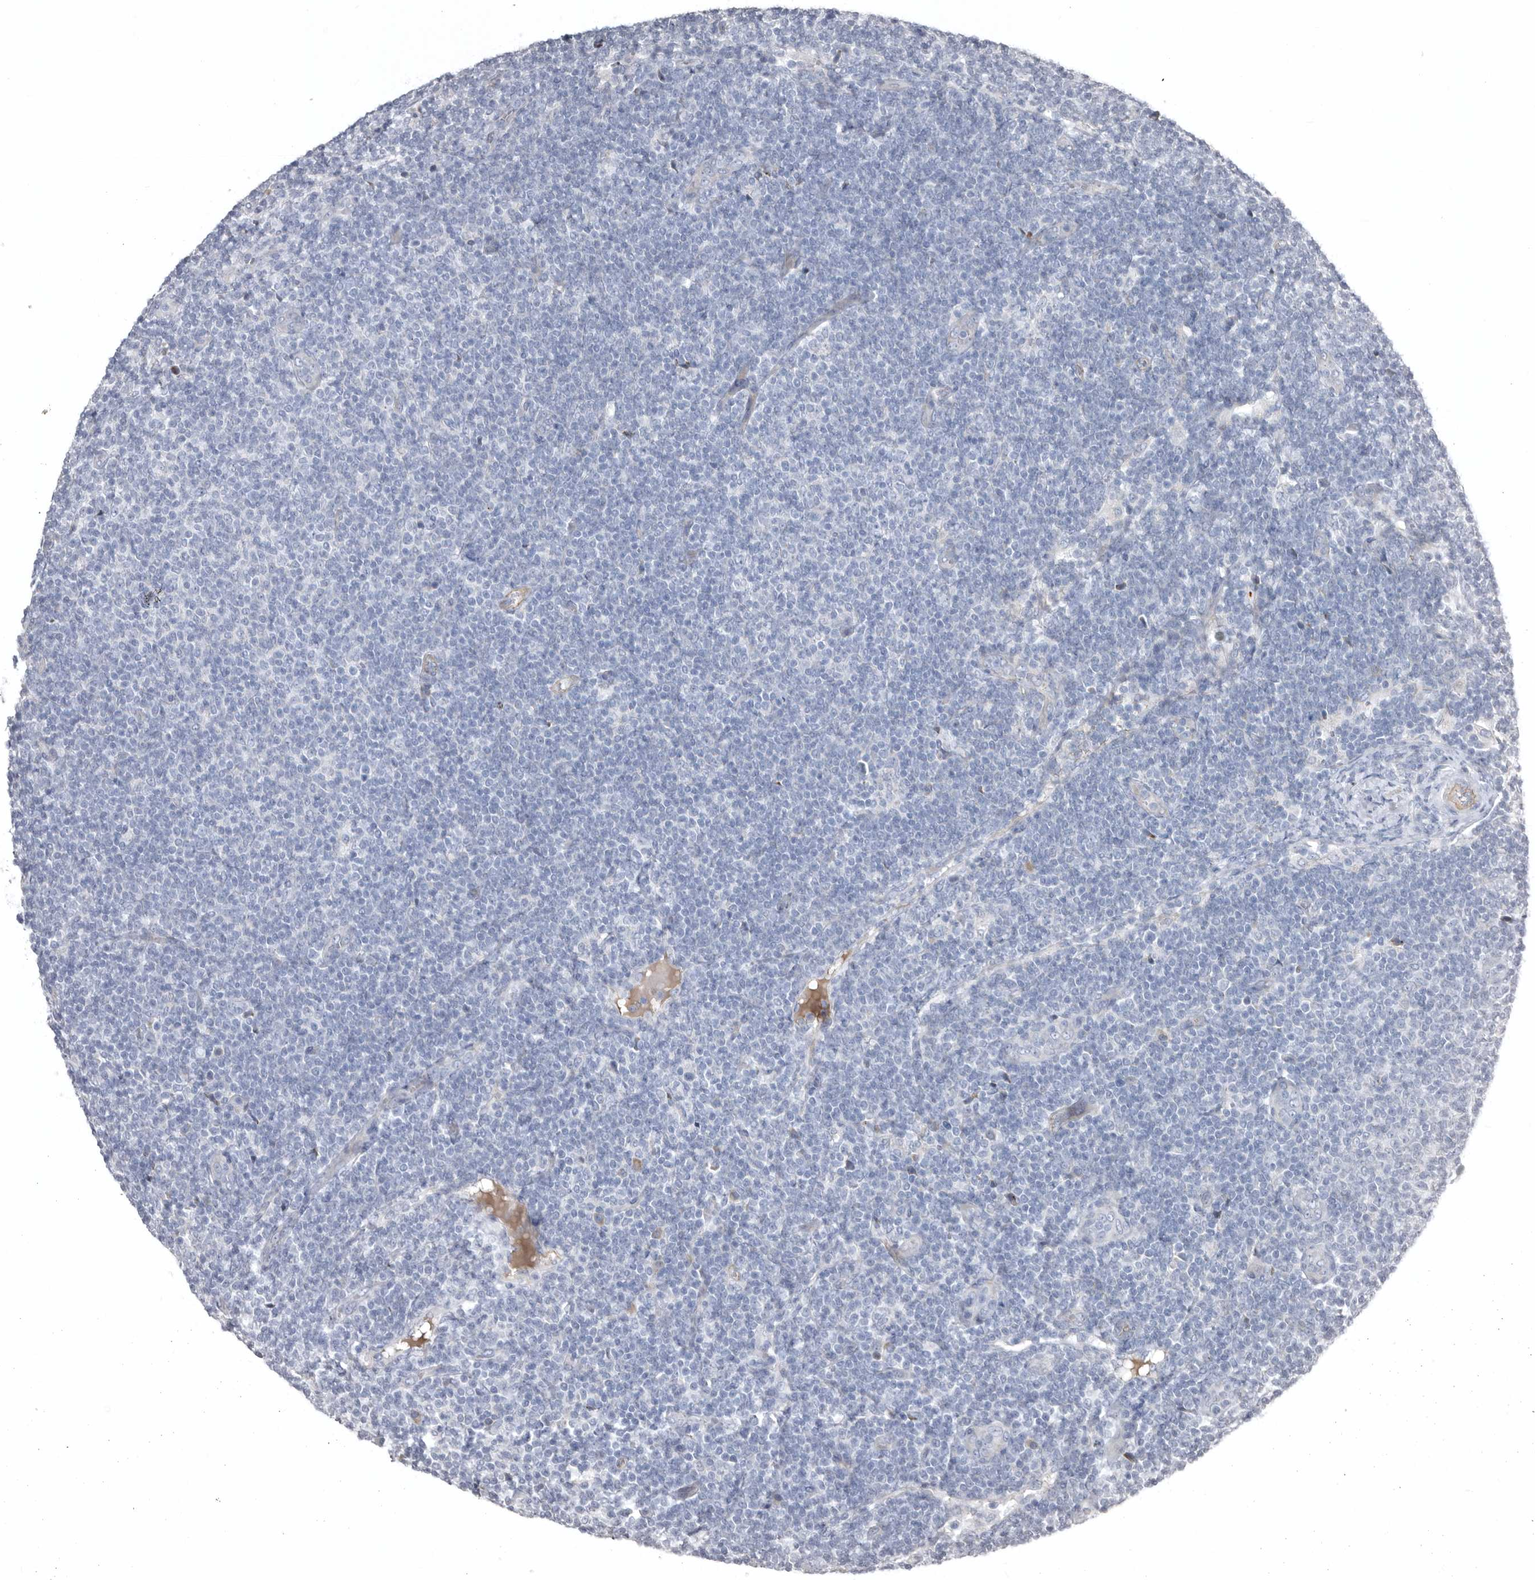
{"staining": {"intensity": "negative", "quantity": "none", "location": "none"}, "tissue": "lymphoma", "cell_type": "Tumor cells", "image_type": "cancer", "snomed": [{"axis": "morphology", "description": "Malignant lymphoma, non-Hodgkin's type, Low grade"}, {"axis": "topography", "description": "Lymph node"}], "caption": "The immunohistochemistry histopathology image has no significant expression in tumor cells of lymphoma tissue.", "gene": "ZNF114", "patient": {"sex": "male", "age": 66}}